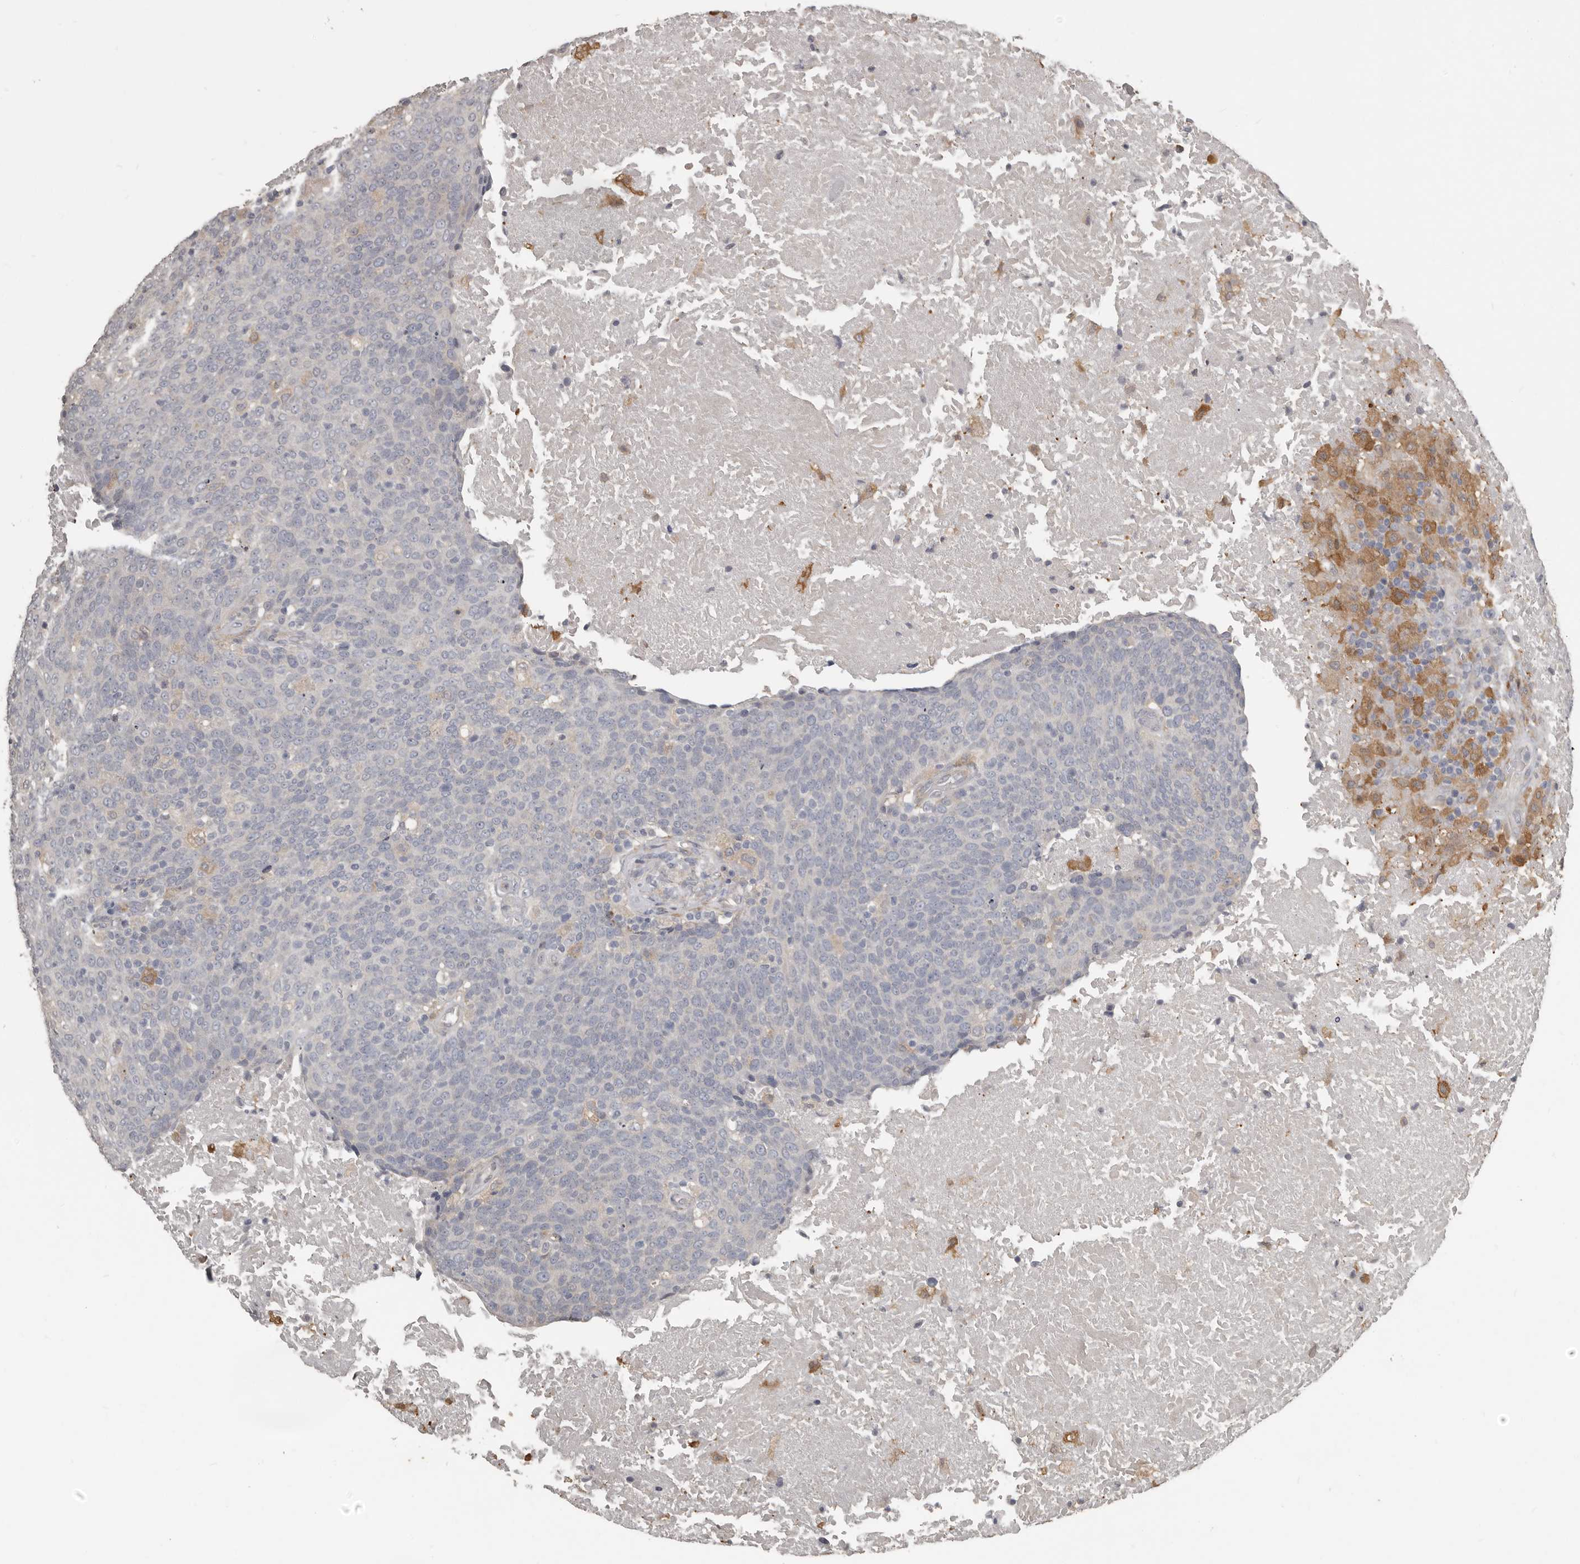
{"staining": {"intensity": "negative", "quantity": "none", "location": "none"}, "tissue": "head and neck cancer", "cell_type": "Tumor cells", "image_type": "cancer", "snomed": [{"axis": "morphology", "description": "Squamous cell carcinoma, NOS"}, {"axis": "morphology", "description": "Squamous cell carcinoma, metastatic, NOS"}, {"axis": "topography", "description": "Lymph node"}, {"axis": "topography", "description": "Head-Neck"}], "caption": "The IHC photomicrograph has no significant positivity in tumor cells of head and neck cancer (squamous cell carcinoma) tissue. (Brightfield microscopy of DAB (3,3'-diaminobenzidine) immunohistochemistry (IHC) at high magnification).", "gene": "KCNJ8", "patient": {"sex": "male", "age": 62}}